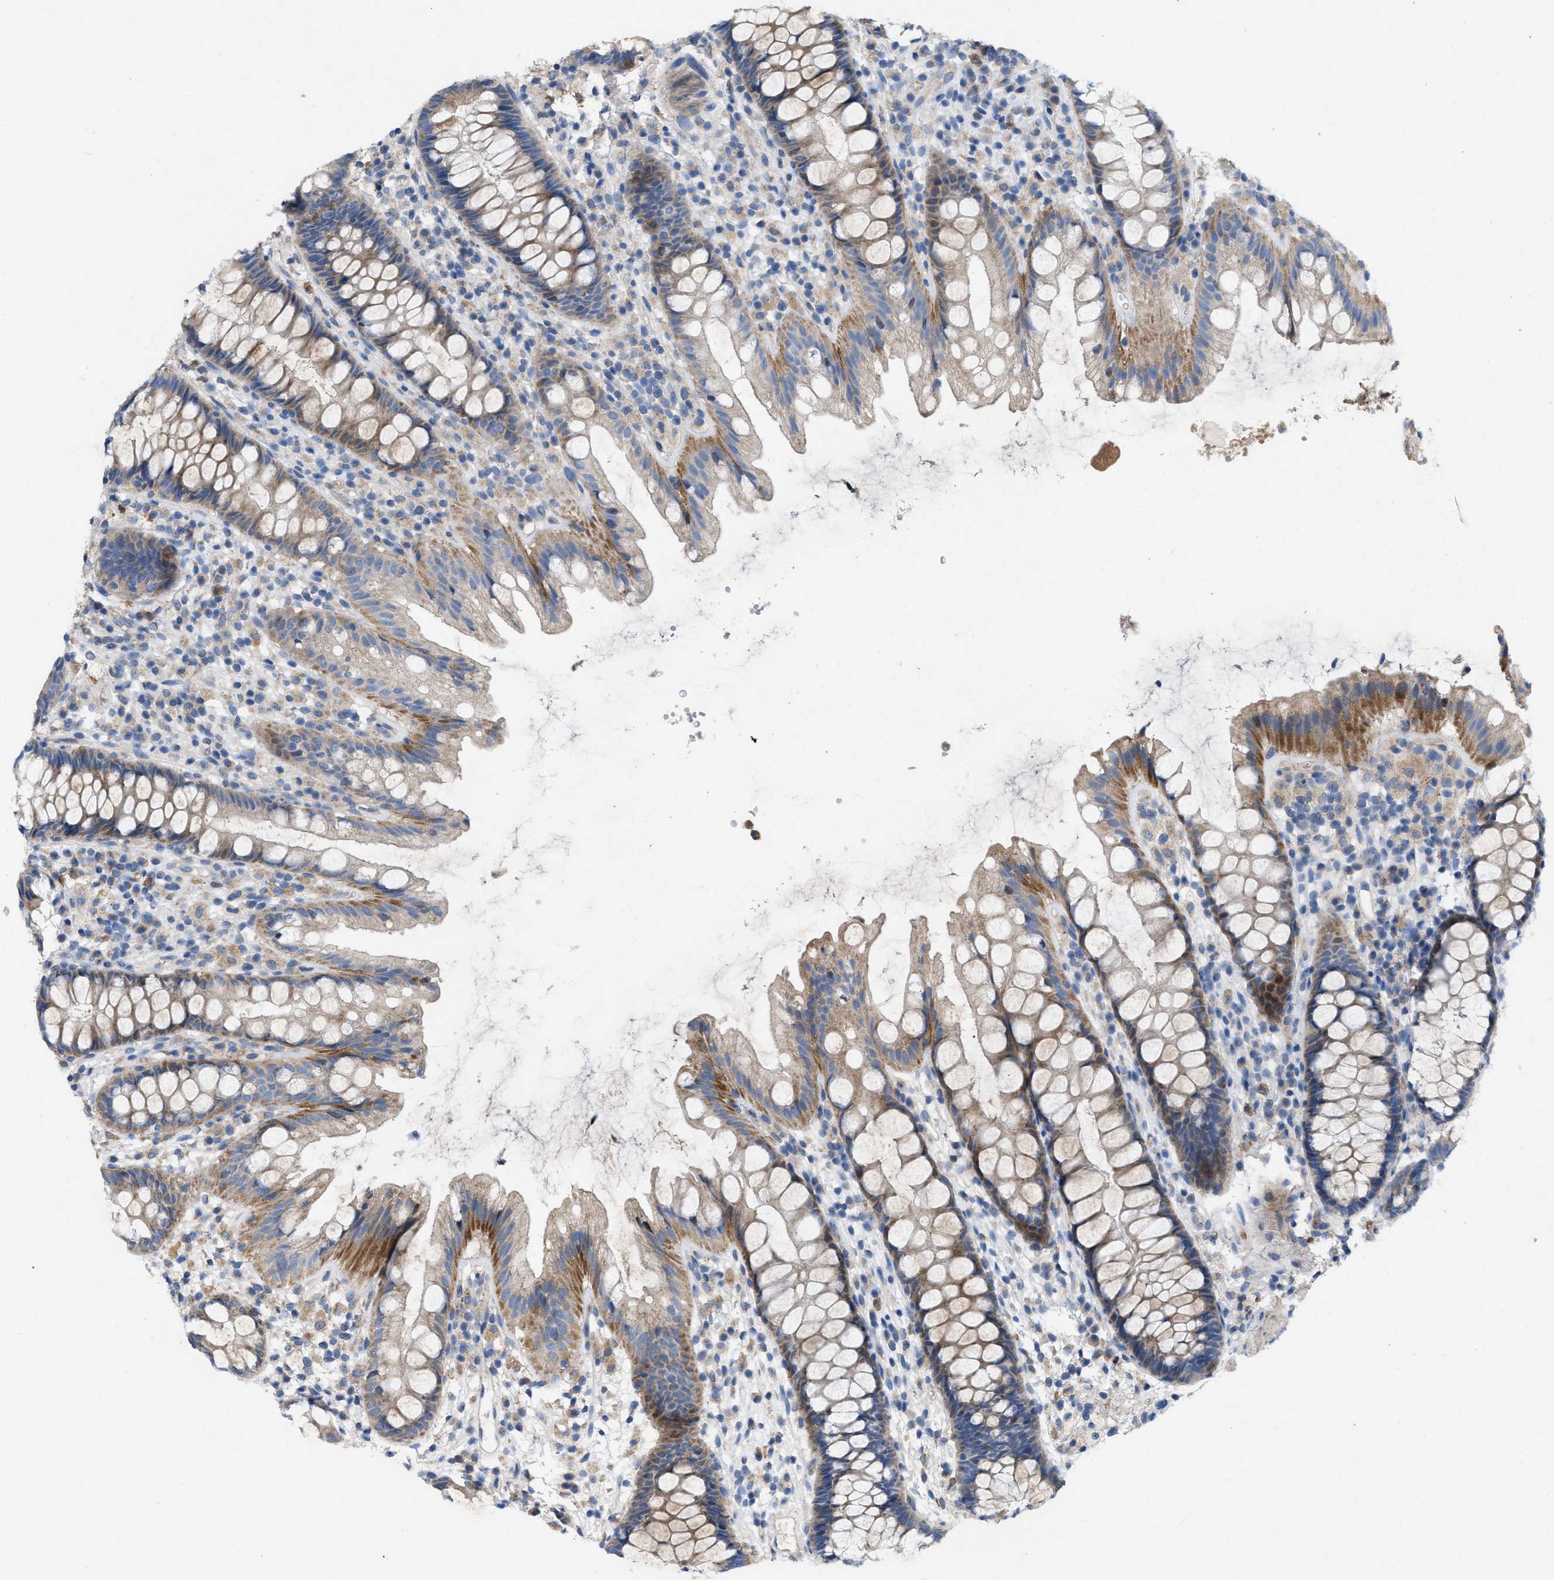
{"staining": {"intensity": "moderate", "quantity": ">75%", "location": "cytoplasmic/membranous"}, "tissue": "rectum", "cell_type": "Glandular cells", "image_type": "normal", "snomed": [{"axis": "morphology", "description": "Normal tissue, NOS"}, {"axis": "topography", "description": "Rectum"}], "caption": "This image exhibits IHC staining of unremarkable rectum, with medium moderate cytoplasmic/membranous positivity in approximately >75% of glandular cells.", "gene": "PLPPR5", "patient": {"sex": "female", "age": 65}}